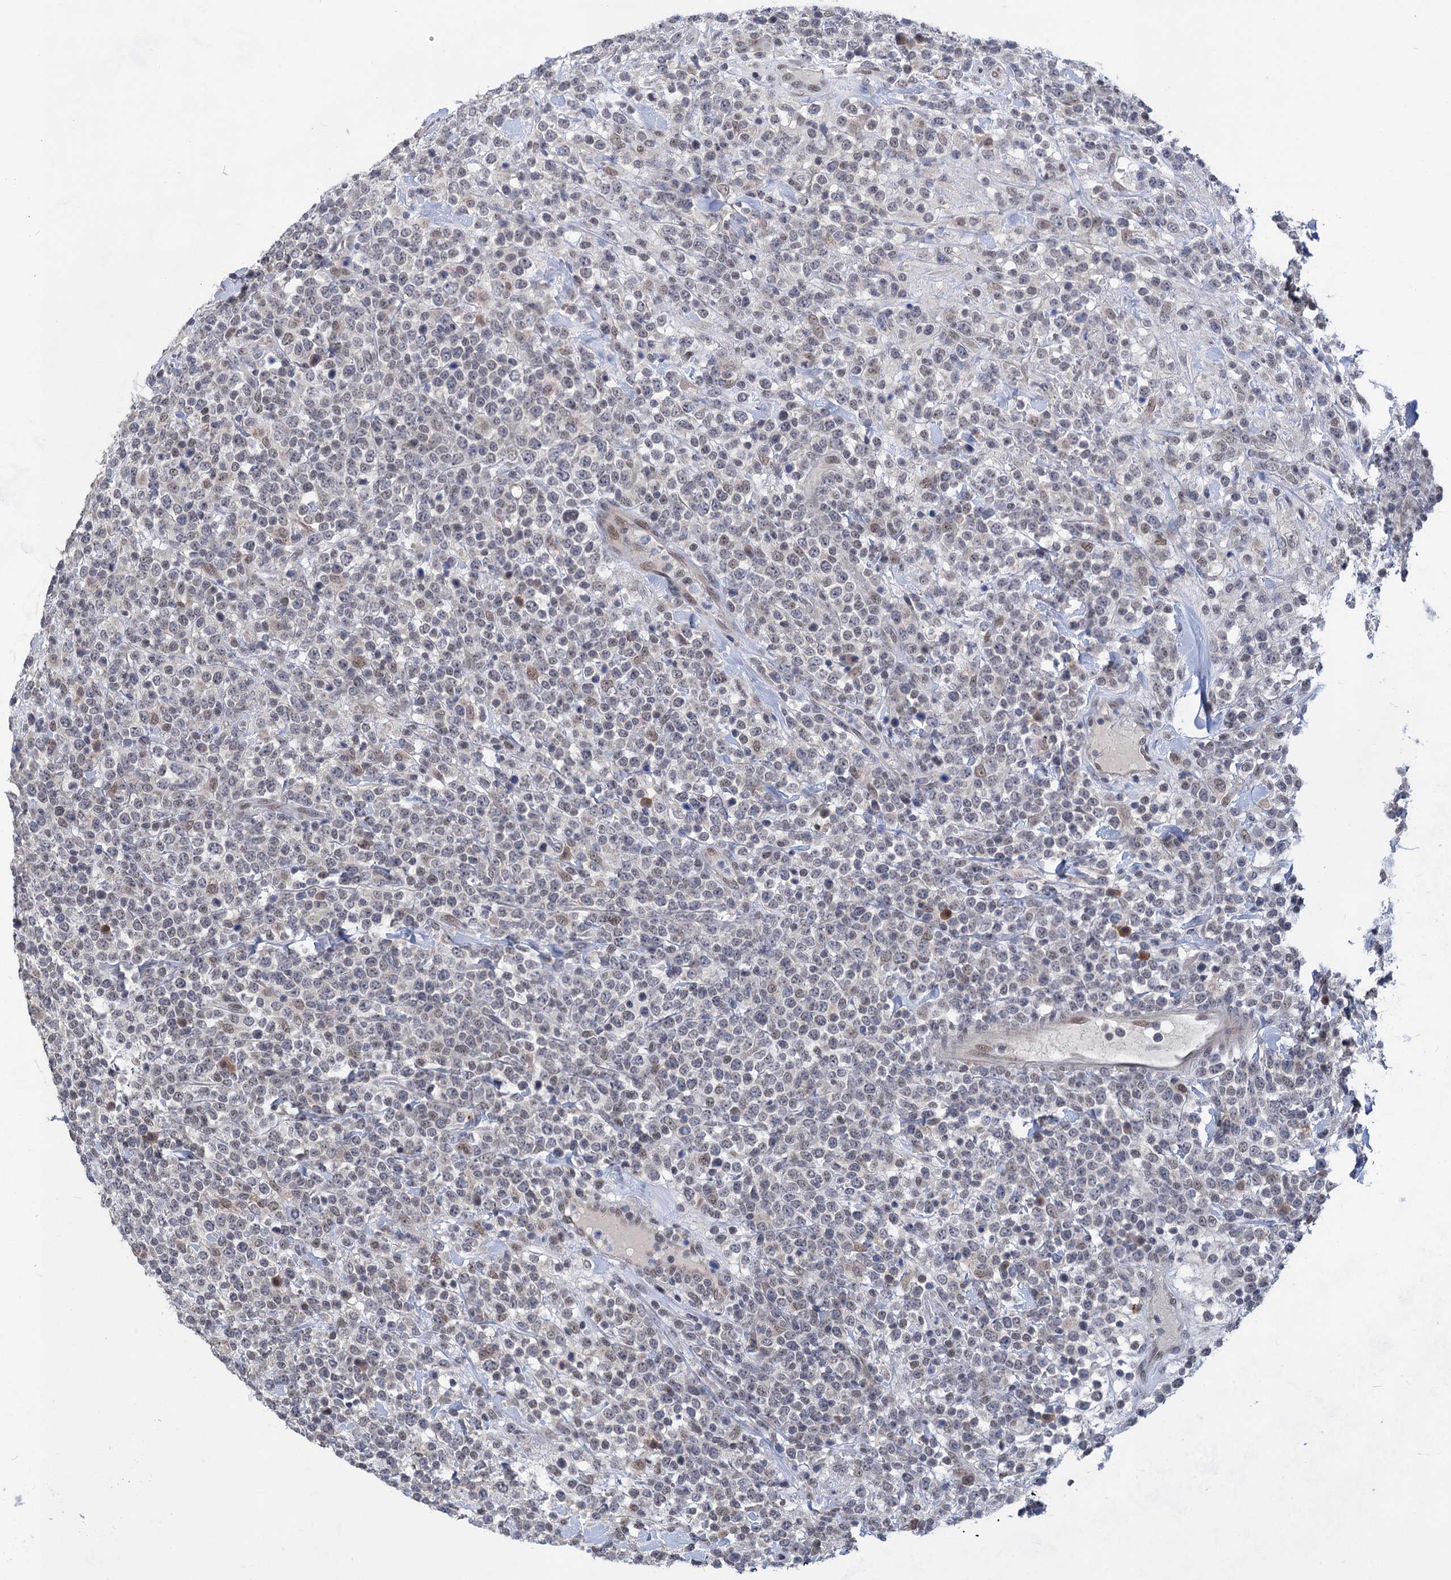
{"staining": {"intensity": "negative", "quantity": "none", "location": "none"}, "tissue": "lymphoma", "cell_type": "Tumor cells", "image_type": "cancer", "snomed": [{"axis": "morphology", "description": "Malignant lymphoma, non-Hodgkin's type, High grade"}, {"axis": "topography", "description": "Colon"}], "caption": "Tumor cells show no significant expression in lymphoma.", "gene": "TTC17", "patient": {"sex": "female", "age": 53}}